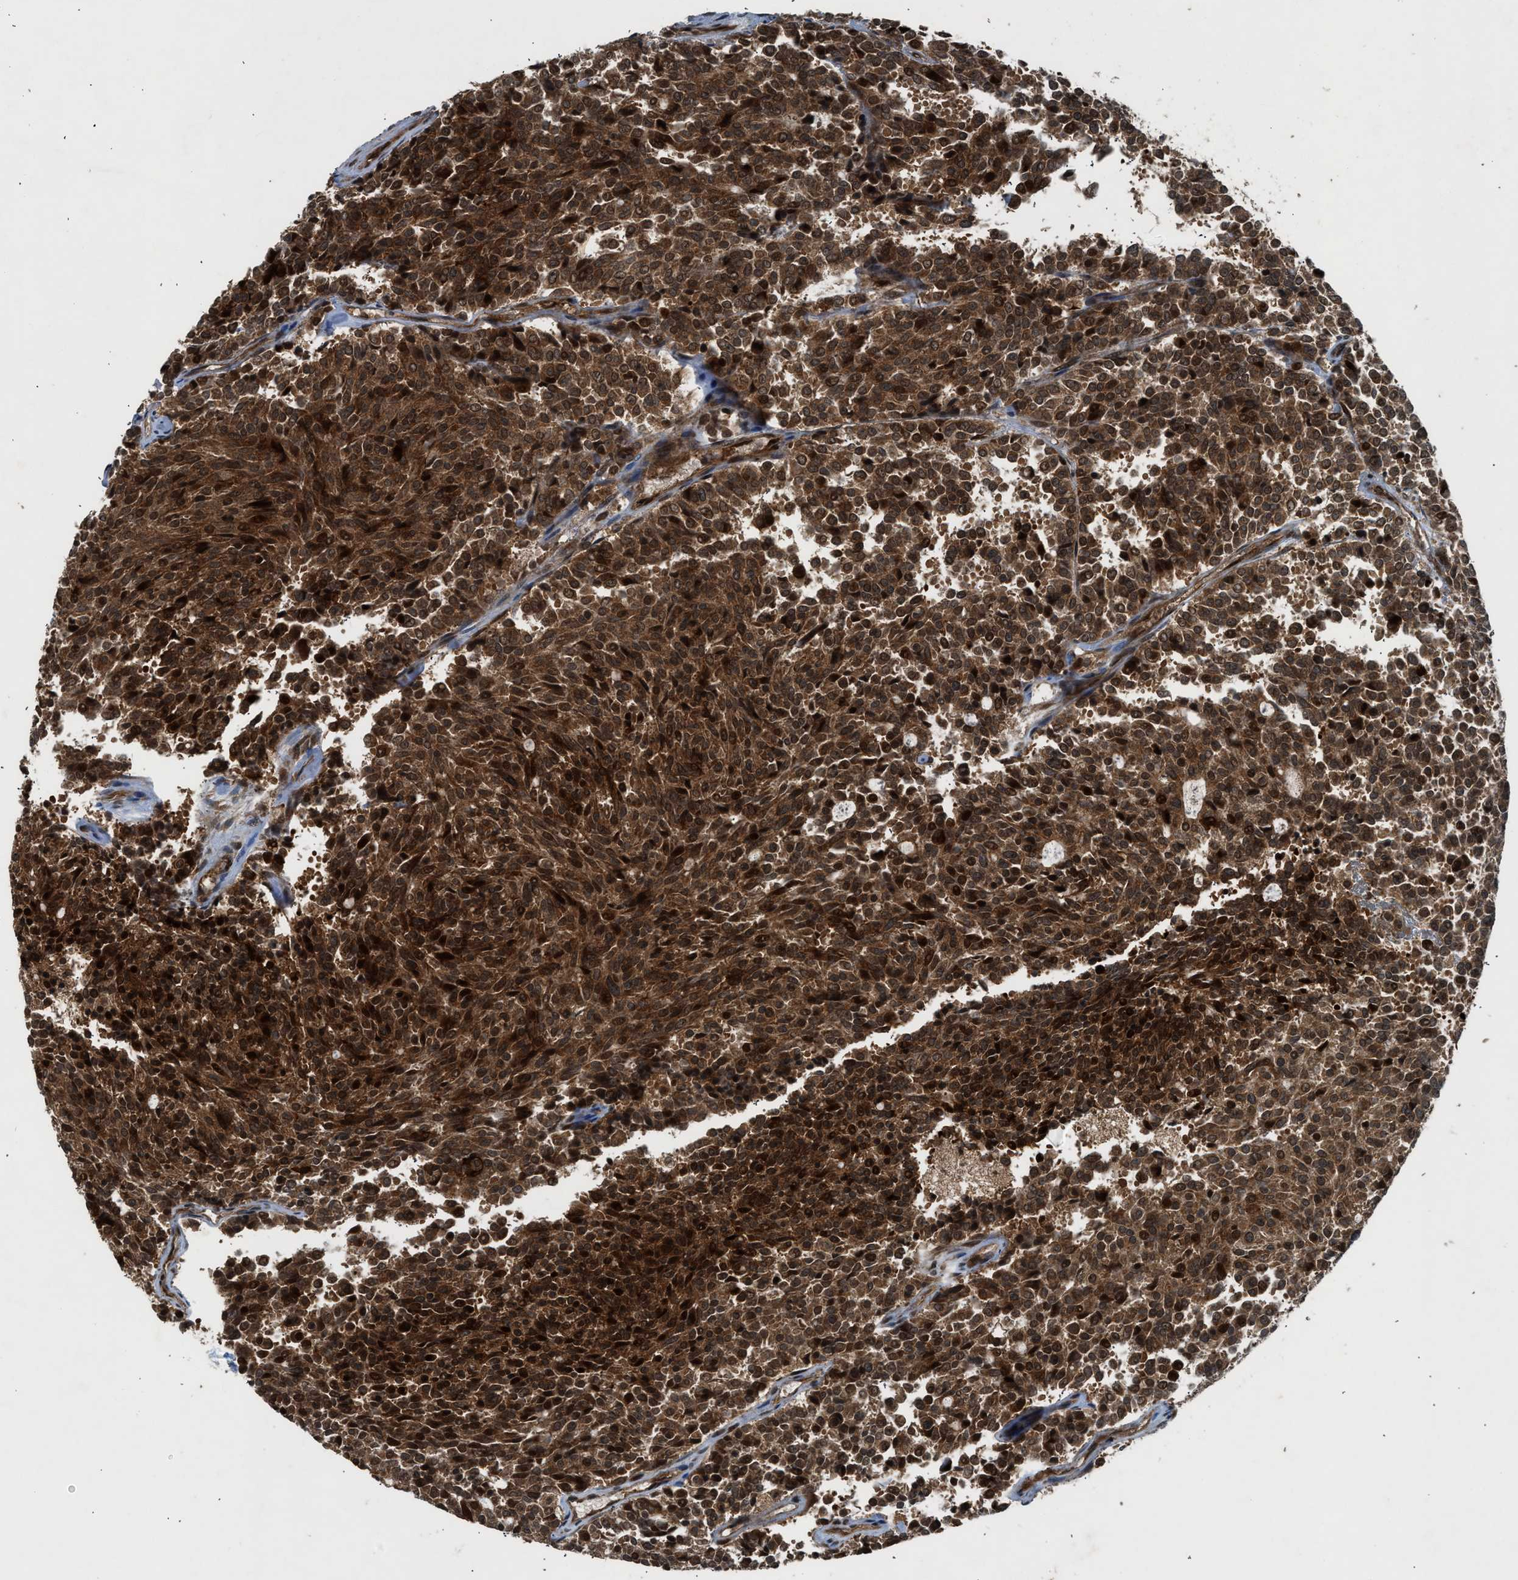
{"staining": {"intensity": "strong", "quantity": ">75%", "location": "cytoplasmic/membranous,nuclear"}, "tissue": "carcinoid", "cell_type": "Tumor cells", "image_type": "cancer", "snomed": [{"axis": "morphology", "description": "Carcinoid, malignant, NOS"}, {"axis": "topography", "description": "Pancreas"}], "caption": "IHC (DAB) staining of human carcinoid shows strong cytoplasmic/membranous and nuclear protein expression in about >75% of tumor cells.", "gene": "TXNL1", "patient": {"sex": "female", "age": 54}}